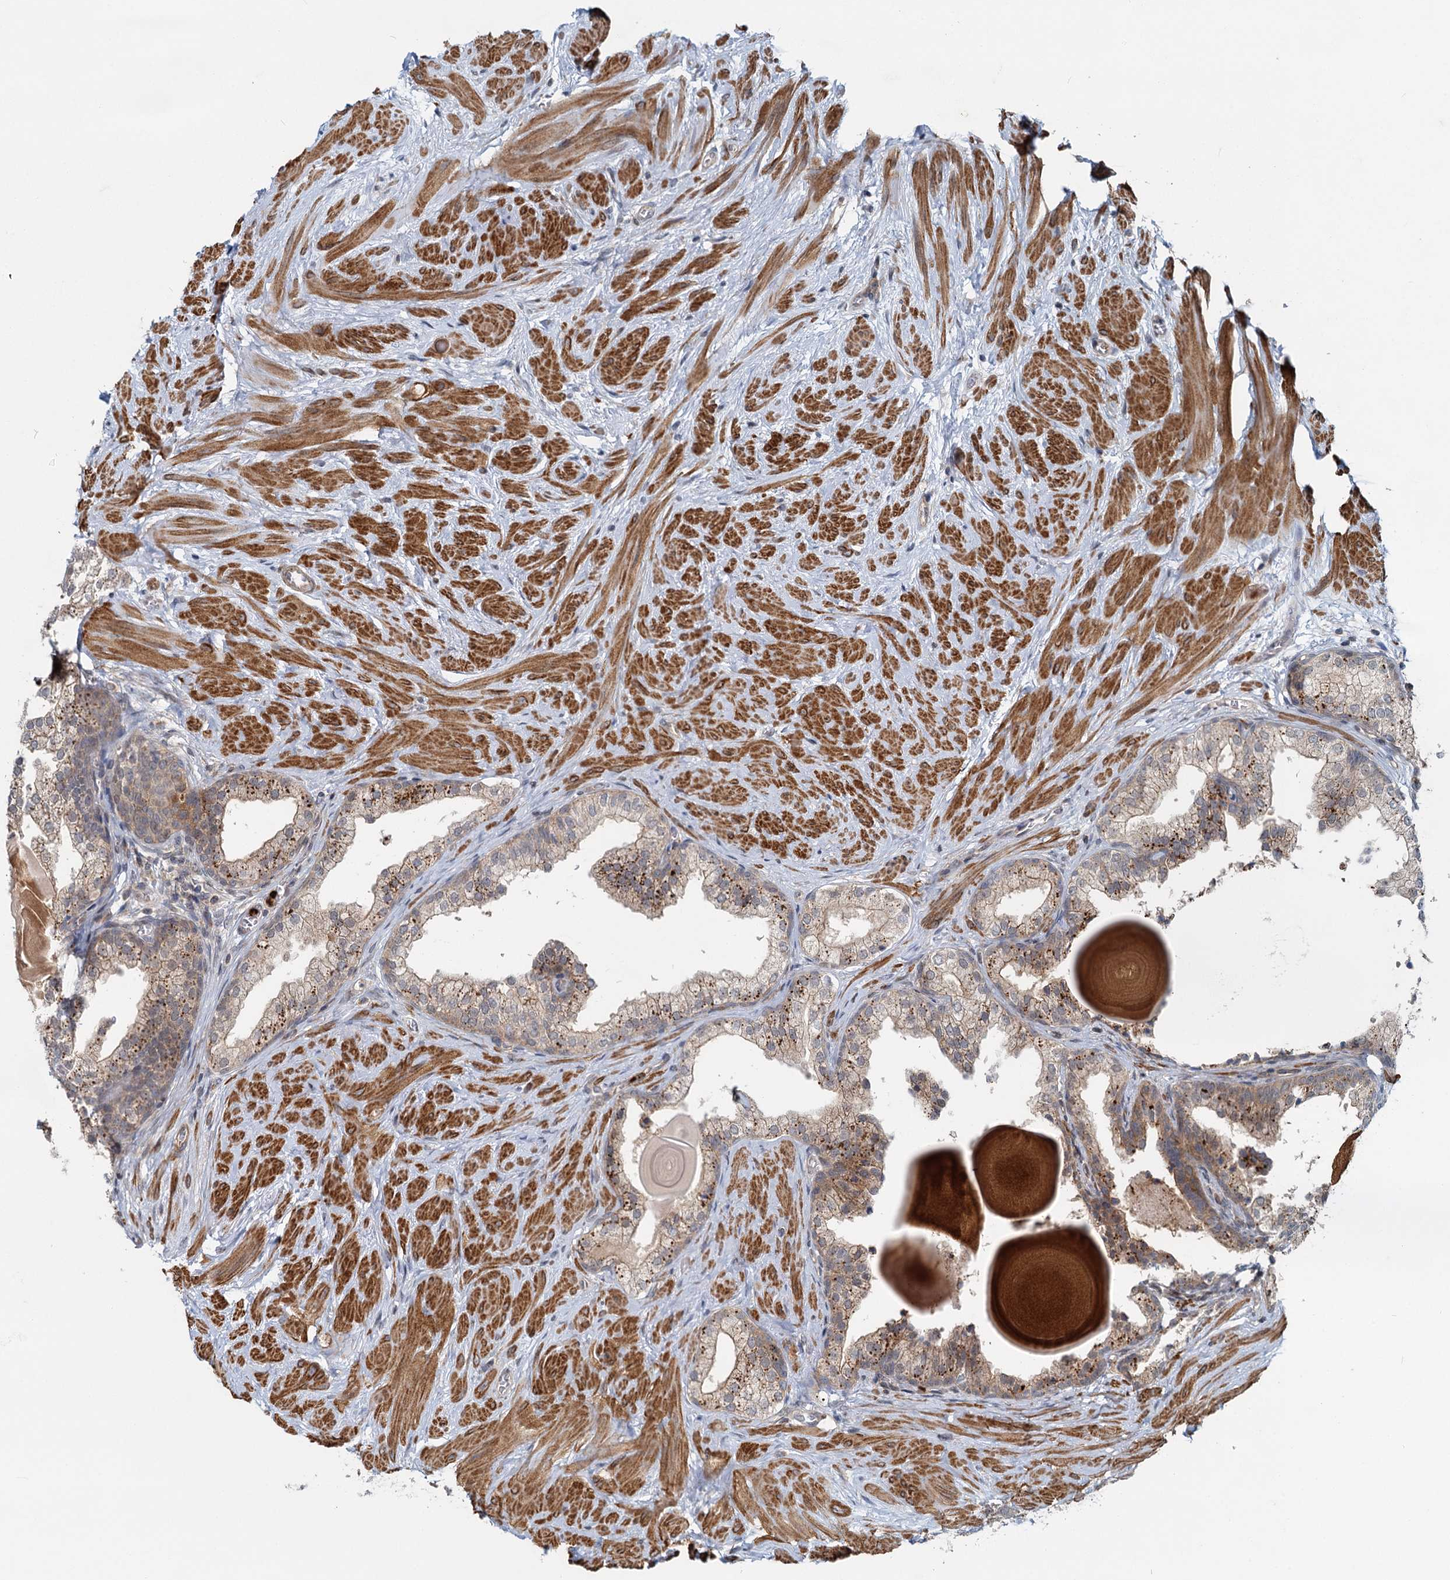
{"staining": {"intensity": "moderate", "quantity": "25%-75%", "location": "cytoplasmic/membranous"}, "tissue": "prostate", "cell_type": "Glandular cells", "image_type": "normal", "snomed": [{"axis": "morphology", "description": "Normal tissue, NOS"}, {"axis": "topography", "description": "Prostate"}], "caption": "About 25%-75% of glandular cells in benign prostate reveal moderate cytoplasmic/membranous protein staining as visualized by brown immunohistochemical staining.", "gene": "ADCY2", "patient": {"sex": "male", "age": 48}}